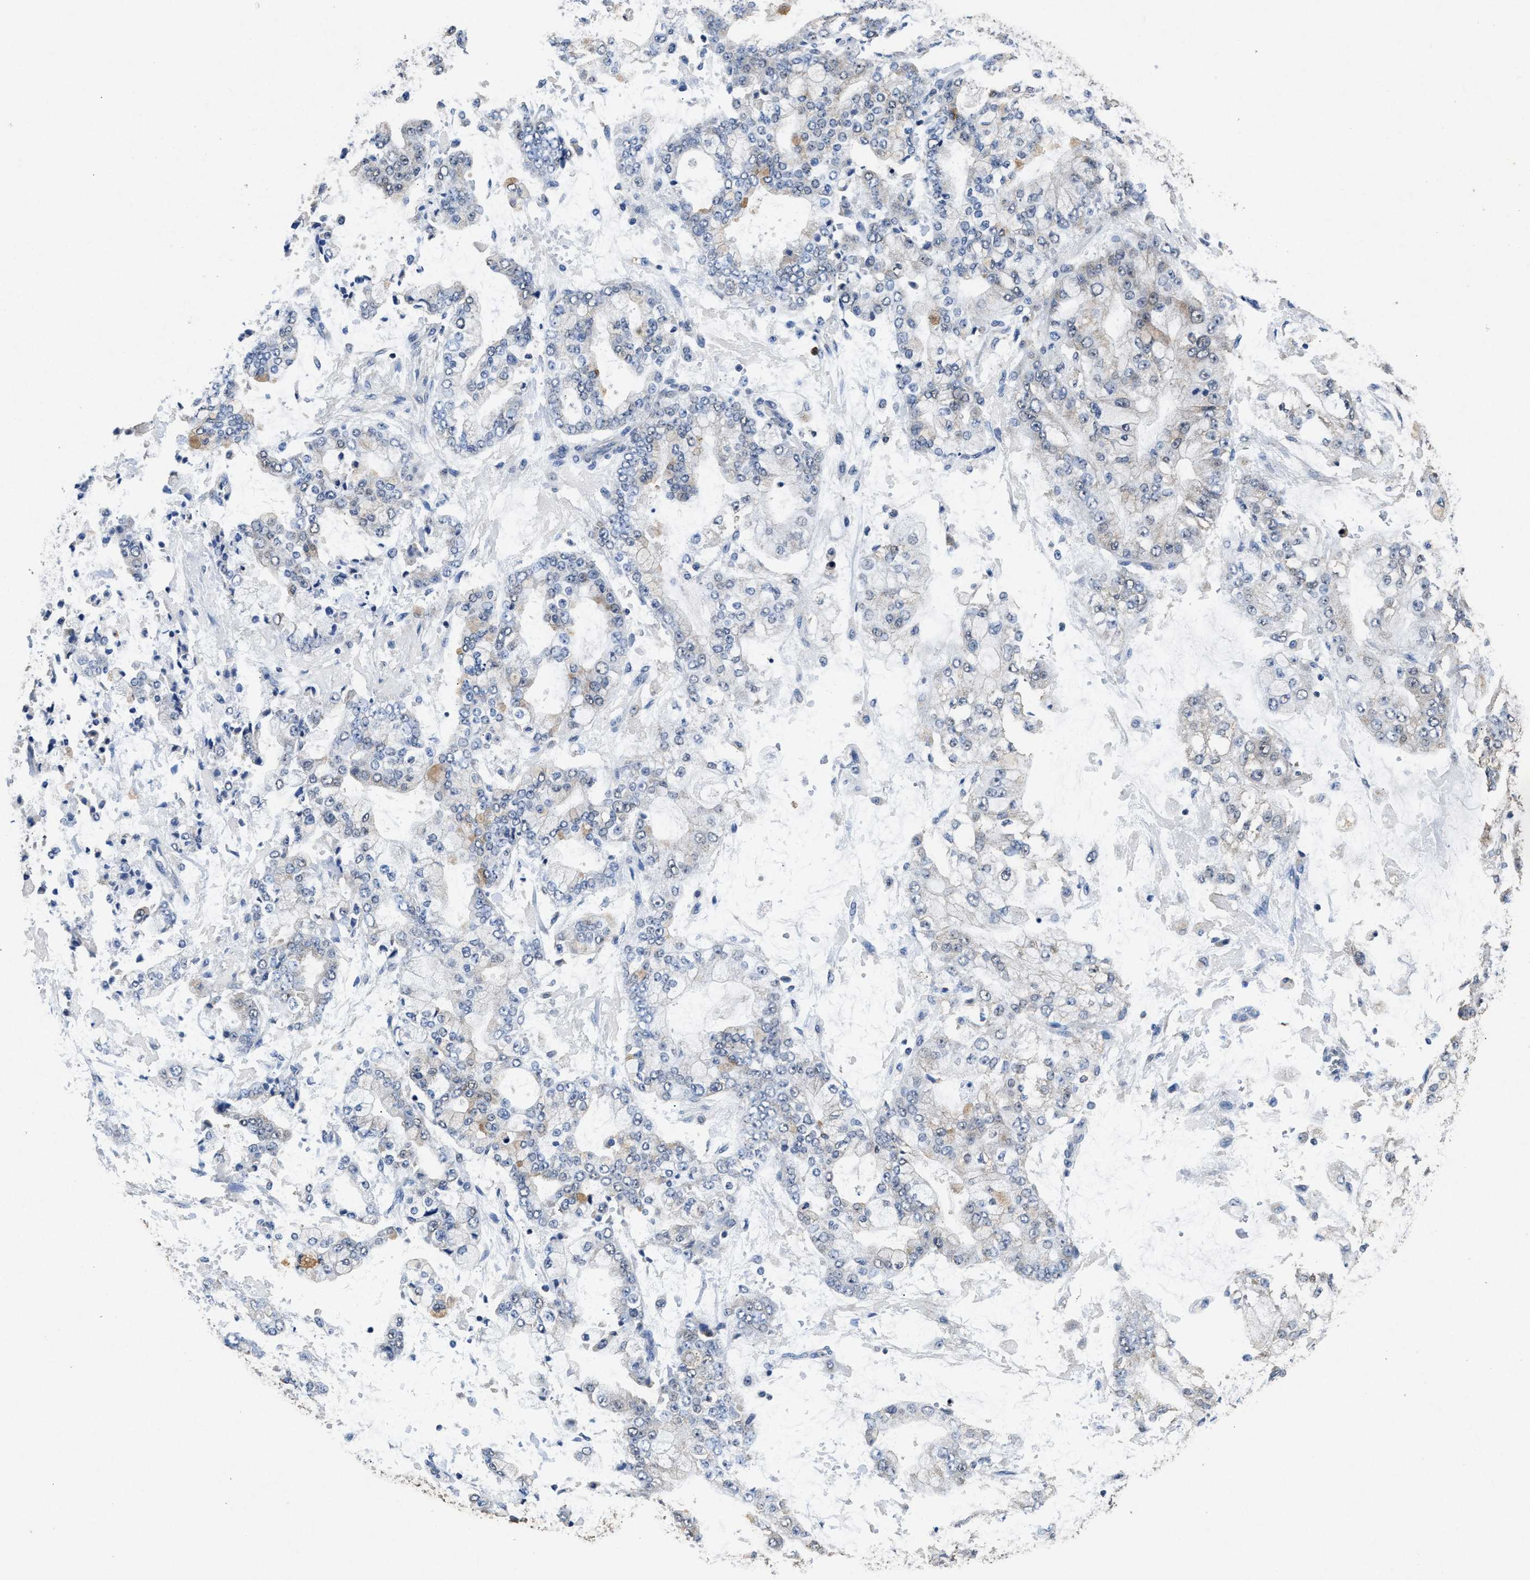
{"staining": {"intensity": "negative", "quantity": "none", "location": "none"}, "tissue": "stomach cancer", "cell_type": "Tumor cells", "image_type": "cancer", "snomed": [{"axis": "morphology", "description": "Adenocarcinoma, NOS"}, {"axis": "topography", "description": "Stomach"}], "caption": "Tumor cells are negative for brown protein staining in stomach adenocarcinoma. Brightfield microscopy of immunohistochemistry (IHC) stained with DAB (3,3'-diaminobenzidine) (brown) and hematoxylin (blue), captured at high magnification.", "gene": "ACAT2", "patient": {"sex": "male", "age": 76}}